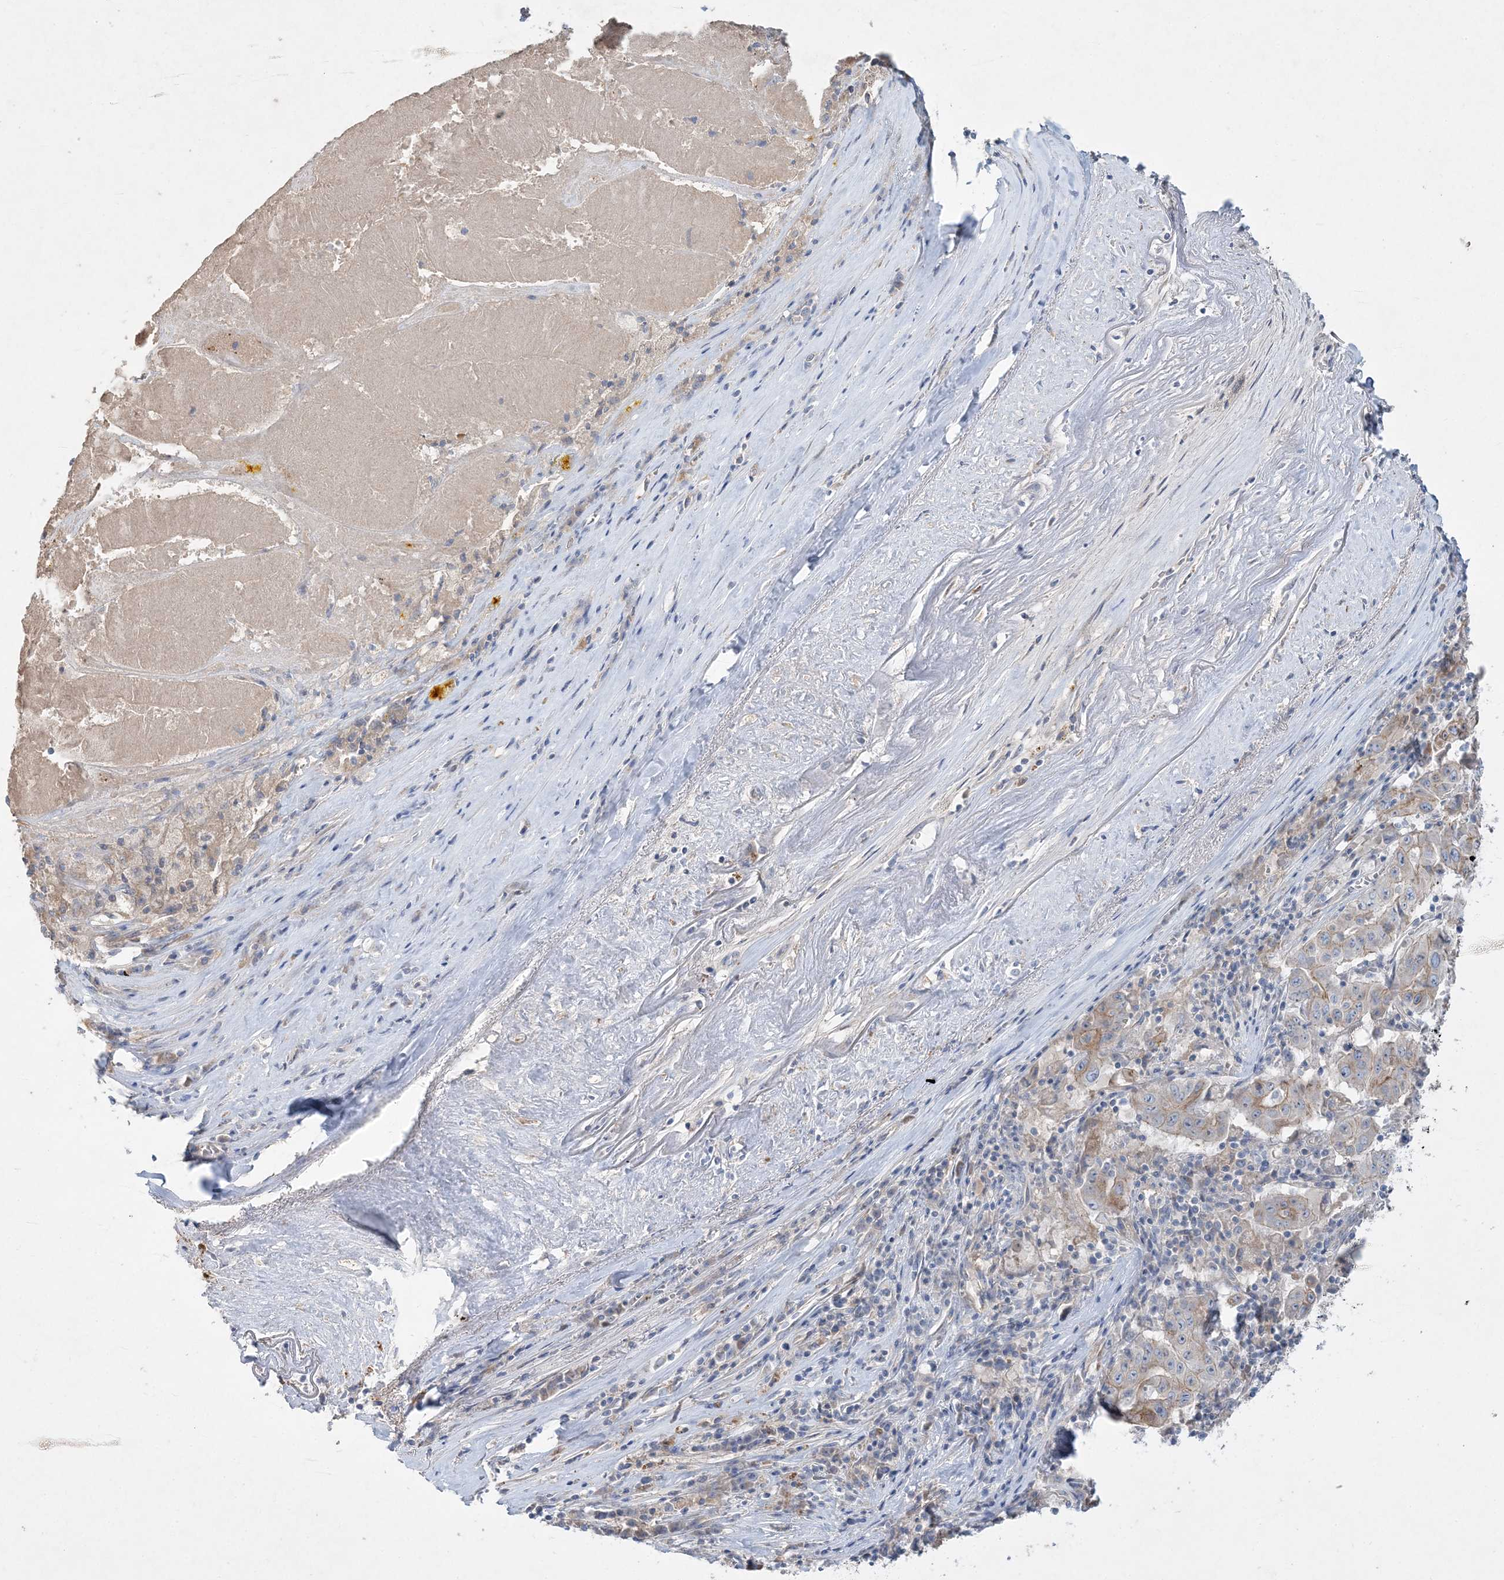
{"staining": {"intensity": "moderate", "quantity": "<25%", "location": "cytoplasmic/membranous"}, "tissue": "pancreatic cancer", "cell_type": "Tumor cells", "image_type": "cancer", "snomed": [{"axis": "morphology", "description": "Adenocarcinoma, NOS"}, {"axis": "topography", "description": "Pancreas"}], "caption": "IHC image of pancreatic cancer stained for a protein (brown), which reveals low levels of moderate cytoplasmic/membranous staining in approximately <25% of tumor cells.", "gene": "ADCK2", "patient": {"sex": "male", "age": 63}}